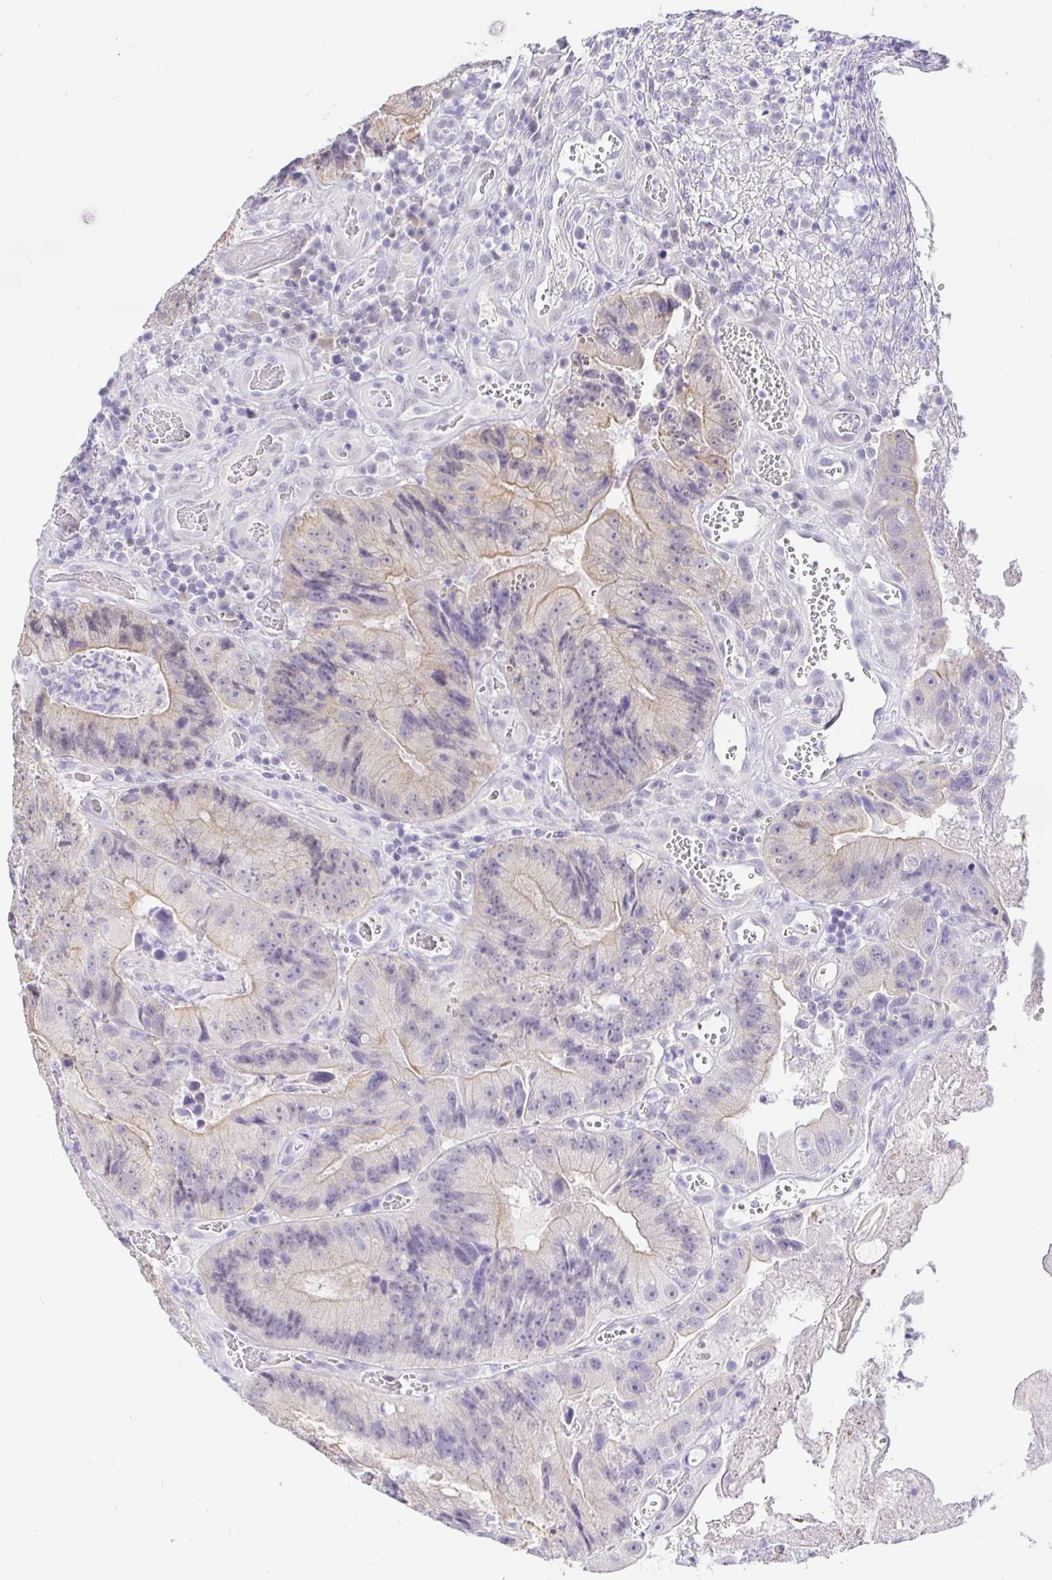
{"staining": {"intensity": "weak", "quantity": "<25%", "location": "cytoplasmic/membranous"}, "tissue": "colorectal cancer", "cell_type": "Tumor cells", "image_type": "cancer", "snomed": [{"axis": "morphology", "description": "Adenocarcinoma, NOS"}, {"axis": "topography", "description": "Colon"}], "caption": "This histopathology image is of colorectal cancer stained with immunohistochemistry to label a protein in brown with the nuclei are counter-stained blue. There is no positivity in tumor cells.", "gene": "EZHIP", "patient": {"sex": "female", "age": 86}}